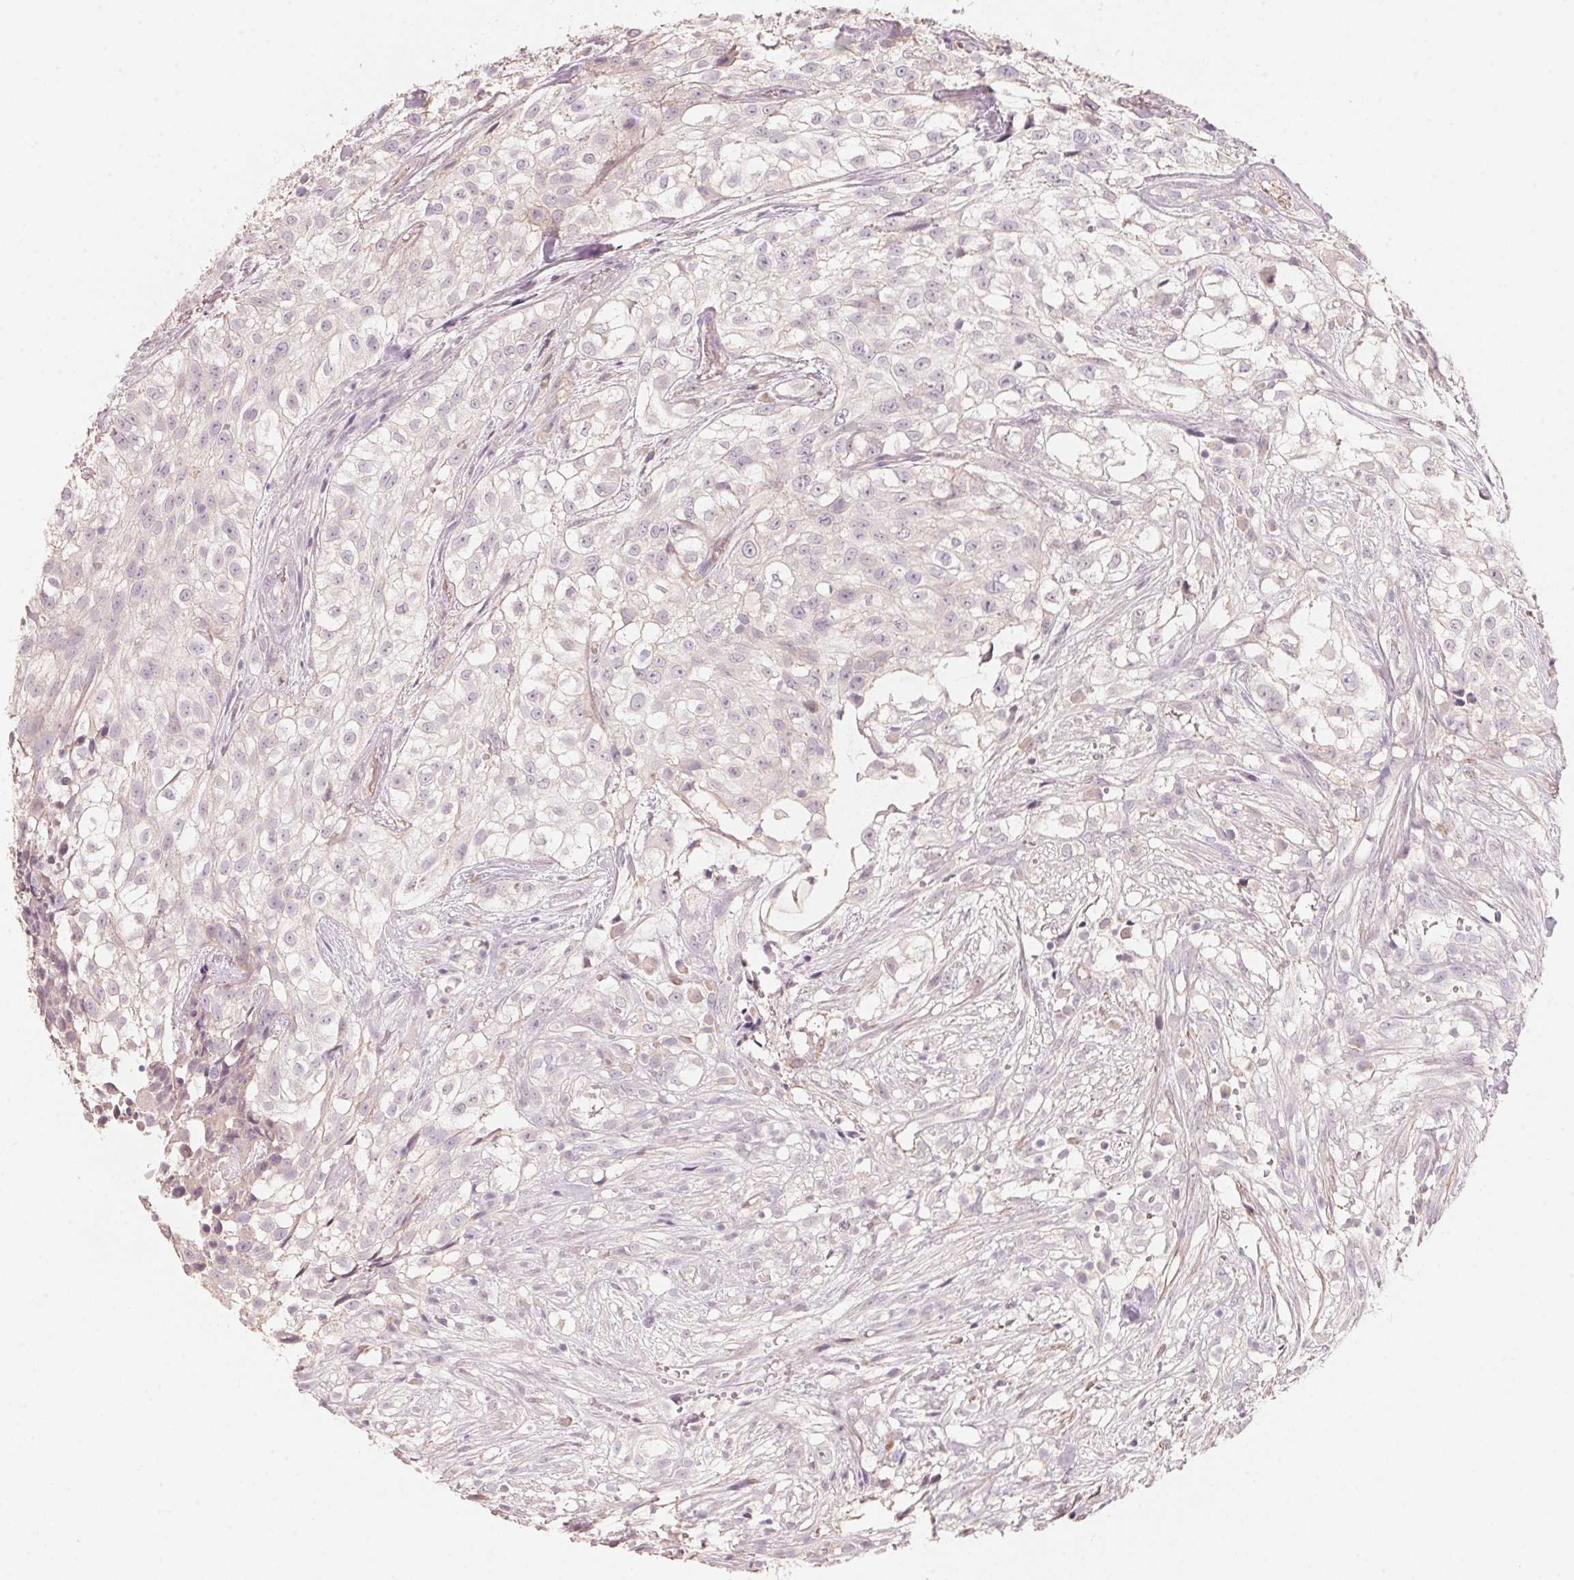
{"staining": {"intensity": "negative", "quantity": "none", "location": "none"}, "tissue": "urothelial cancer", "cell_type": "Tumor cells", "image_type": "cancer", "snomed": [{"axis": "morphology", "description": "Urothelial carcinoma, High grade"}, {"axis": "topography", "description": "Urinary bladder"}], "caption": "Protein analysis of high-grade urothelial carcinoma demonstrates no significant positivity in tumor cells.", "gene": "TP53AIP1", "patient": {"sex": "male", "age": 56}}